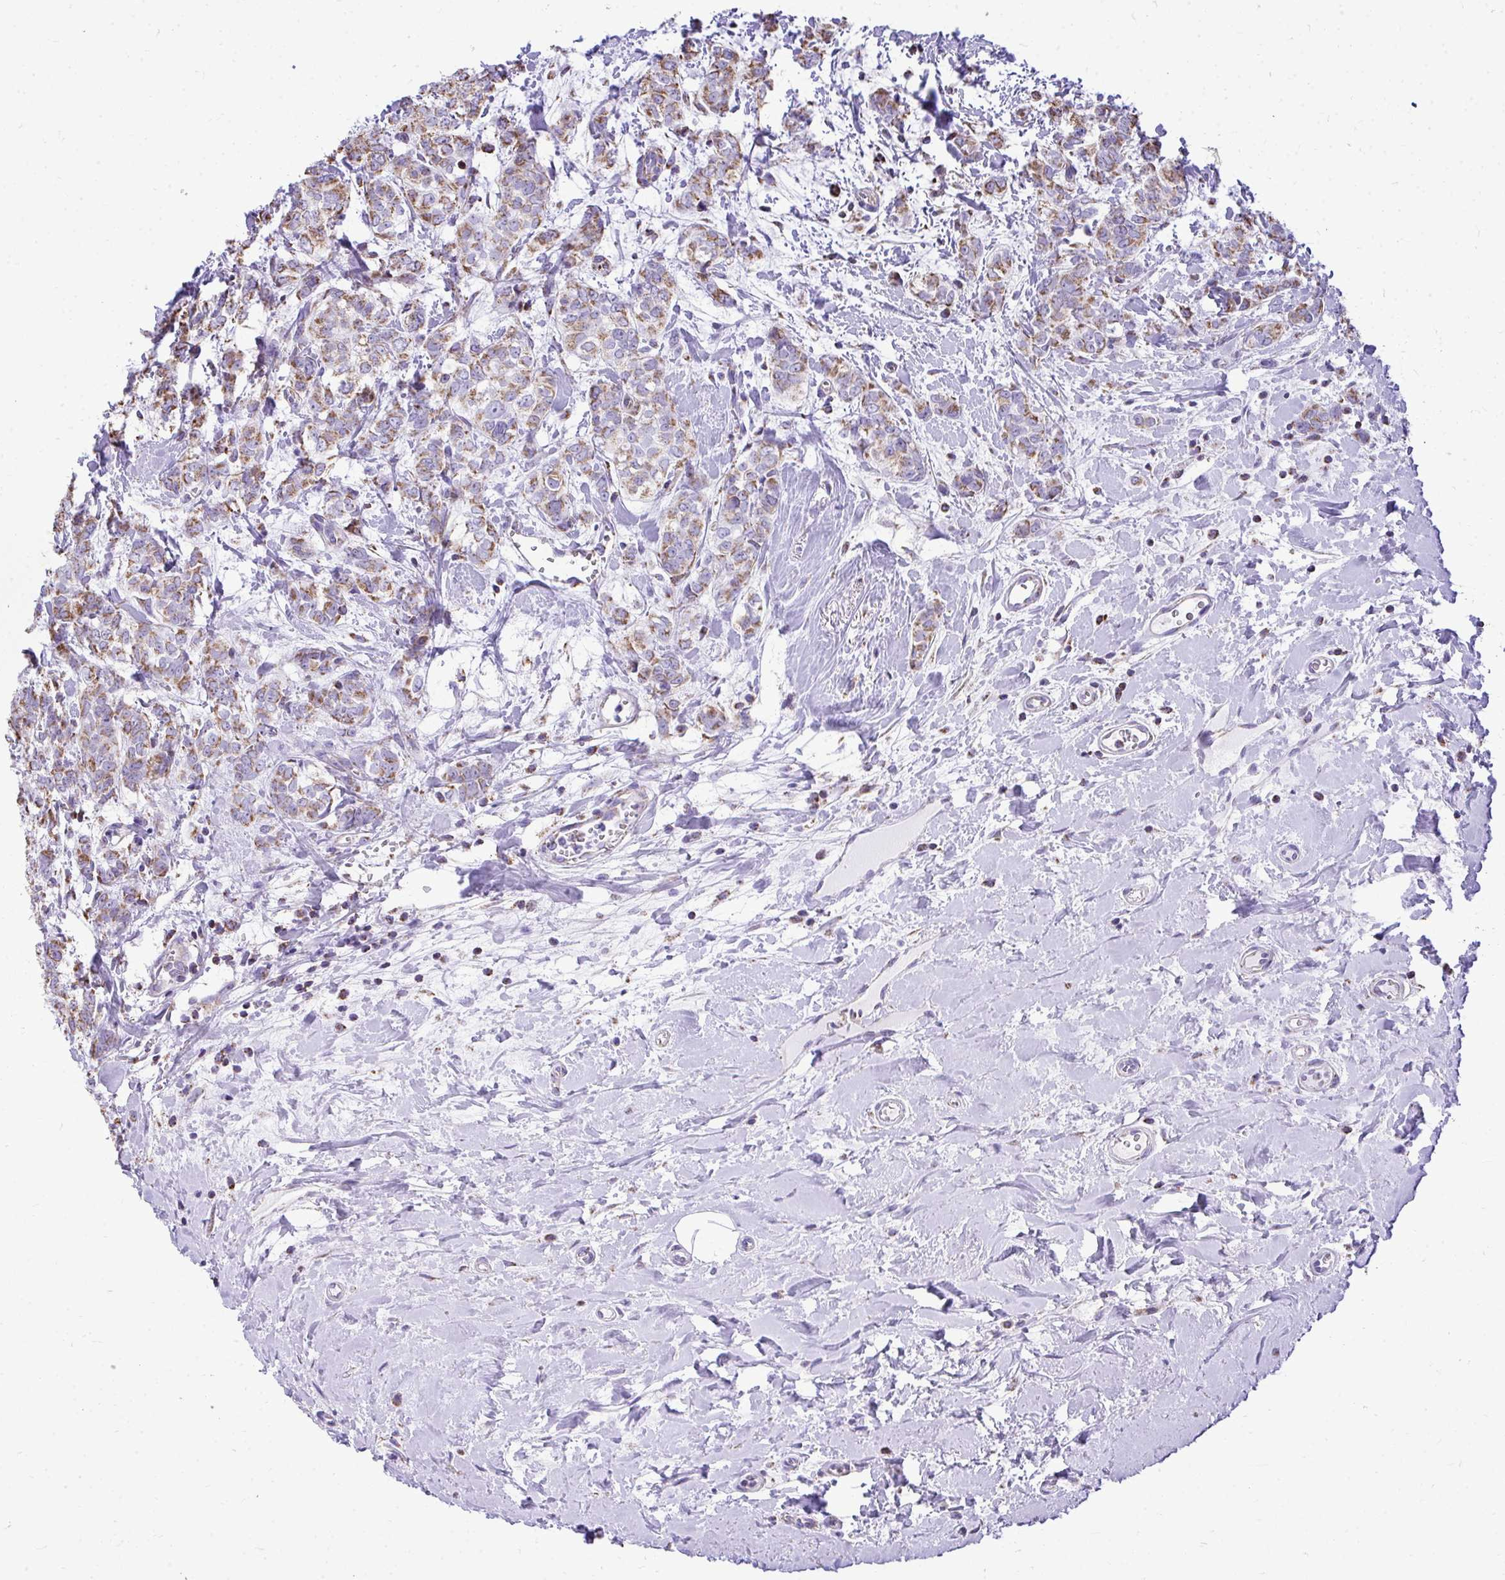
{"staining": {"intensity": "moderate", "quantity": ">75%", "location": "cytoplasmic/membranous"}, "tissue": "breast cancer", "cell_type": "Tumor cells", "image_type": "cancer", "snomed": [{"axis": "morphology", "description": "Duct carcinoma"}, {"axis": "topography", "description": "Breast"}], "caption": "Tumor cells display medium levels of moderate cytoplasmic/membranous expression in approximately >75% of cells in human breast cancer. The protein is stained brown, and the nuclei are stained in blue (DAB (3,3'-diaminobenzidine) IHC with brightfield microscopy, high magnification).", "gene": "MPZL2", "patient": {"sex": "female", "age": 61}}